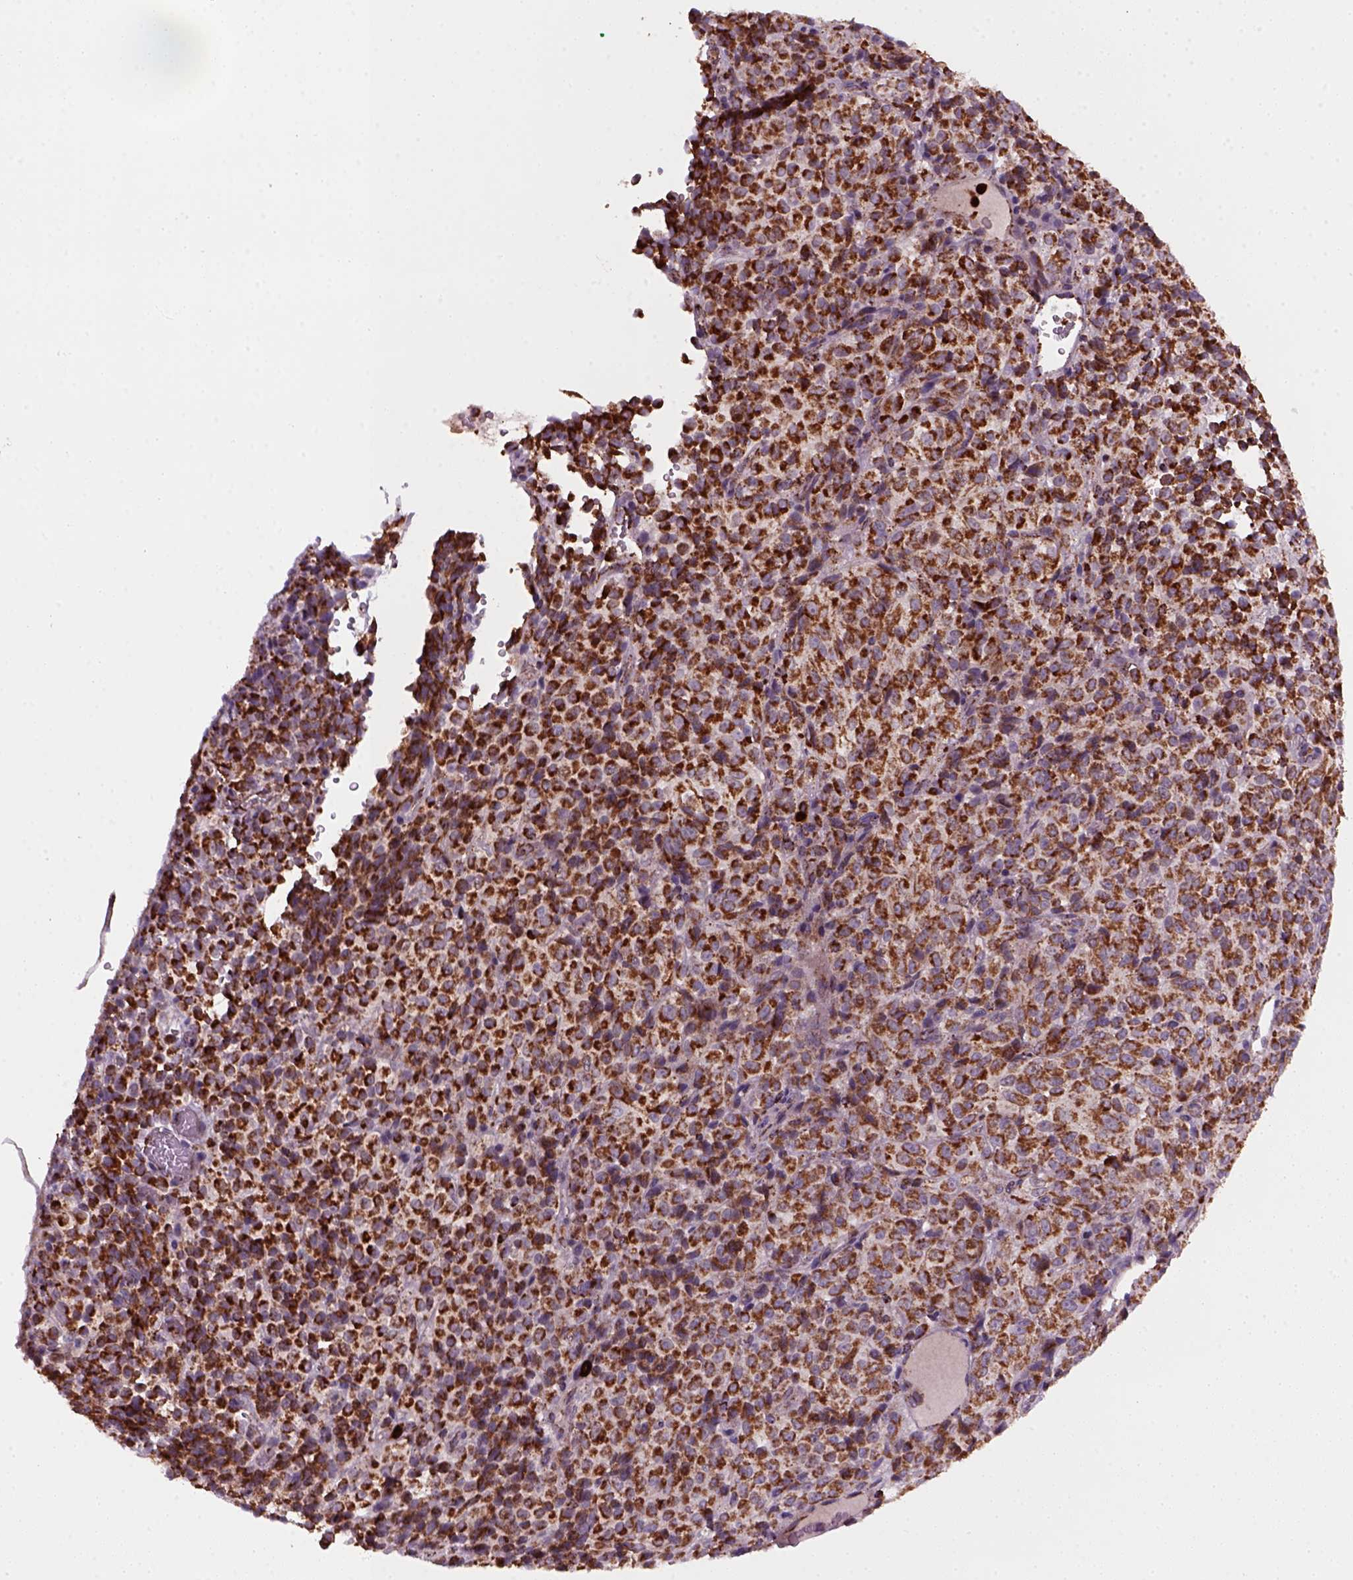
{"staining": {"intensity": "strong", "quantity": ">75%", "location": "cytoplasmic/membranous"}, "tissue": "melanoma", "cell_type": "Tumor cells", "image_type": "cancer", "snomed": [{"axis": "morphology", "description": "Malignant melanoma, Metastatic site"}, {"axis": "topography", "description": "Brain"}], "caption": "The micrograph reveals immunohistochemical staining of melanoma. There is strong cytoplasmic/membranous expression is seen in about >75% of tumor cells.", "gene": "NUDT16L1", "patient": {"sex": "female", "age": 56}}